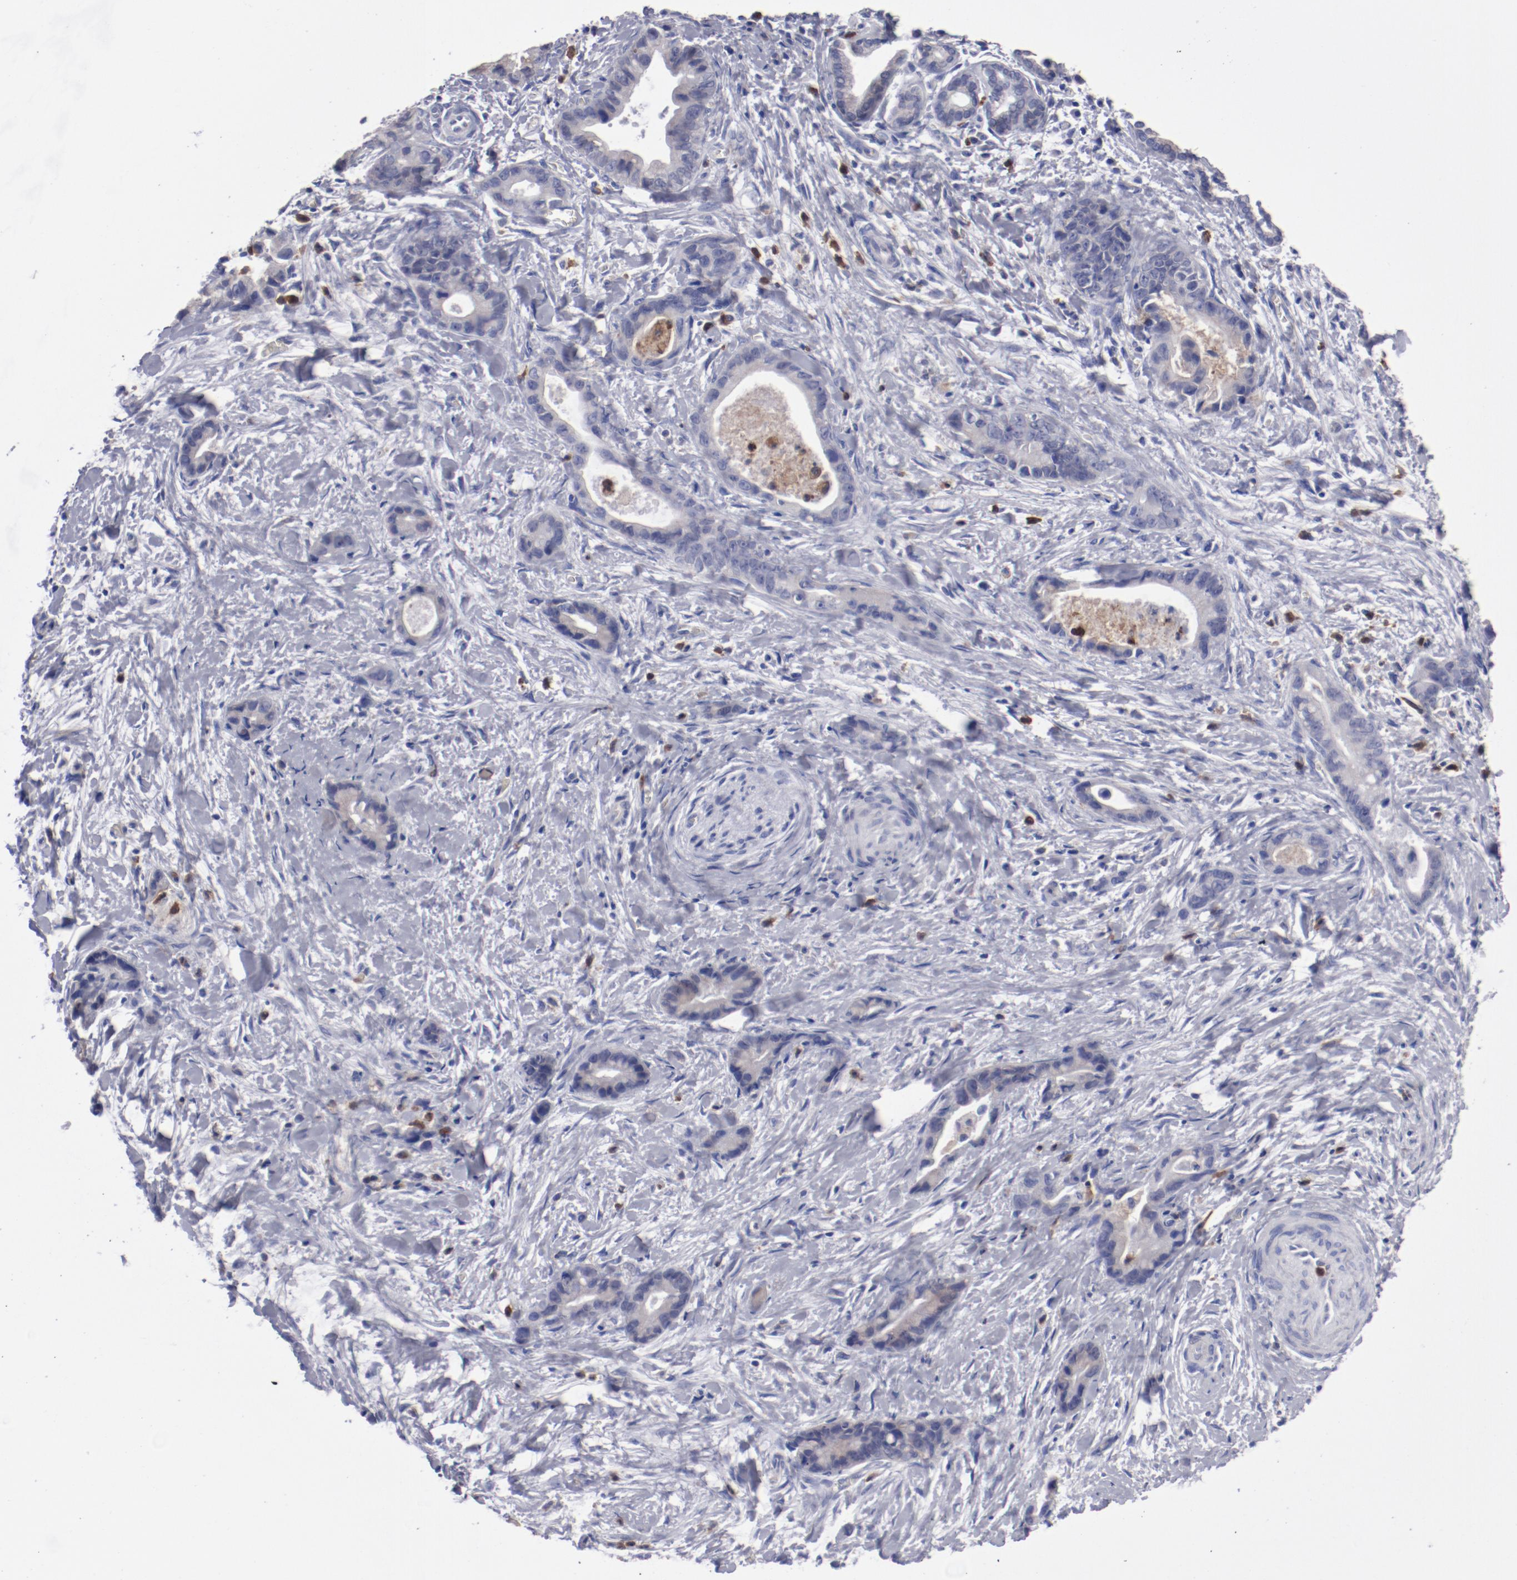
{"staining": {"intensity": "weak", "quantity": ">75%", "location": "cytoplasmic/membranous"}, "tissue": "liver cancer", "cell_type": "Tumor cells", "image_type": "cancer", "snomed": [{"axis": "morphology", "description": "Cholangiocarcinoma"}, {"axis": "topography", "description": "Liver"}], "caption": "Immunohistochemical staining of liver cancer exhibits low levels of weak cytoplasmic/membranous protein expression in approximately >75% of tumor cells.", "gene": "FGR", "patient": {"sex": "female", "age": 55}}